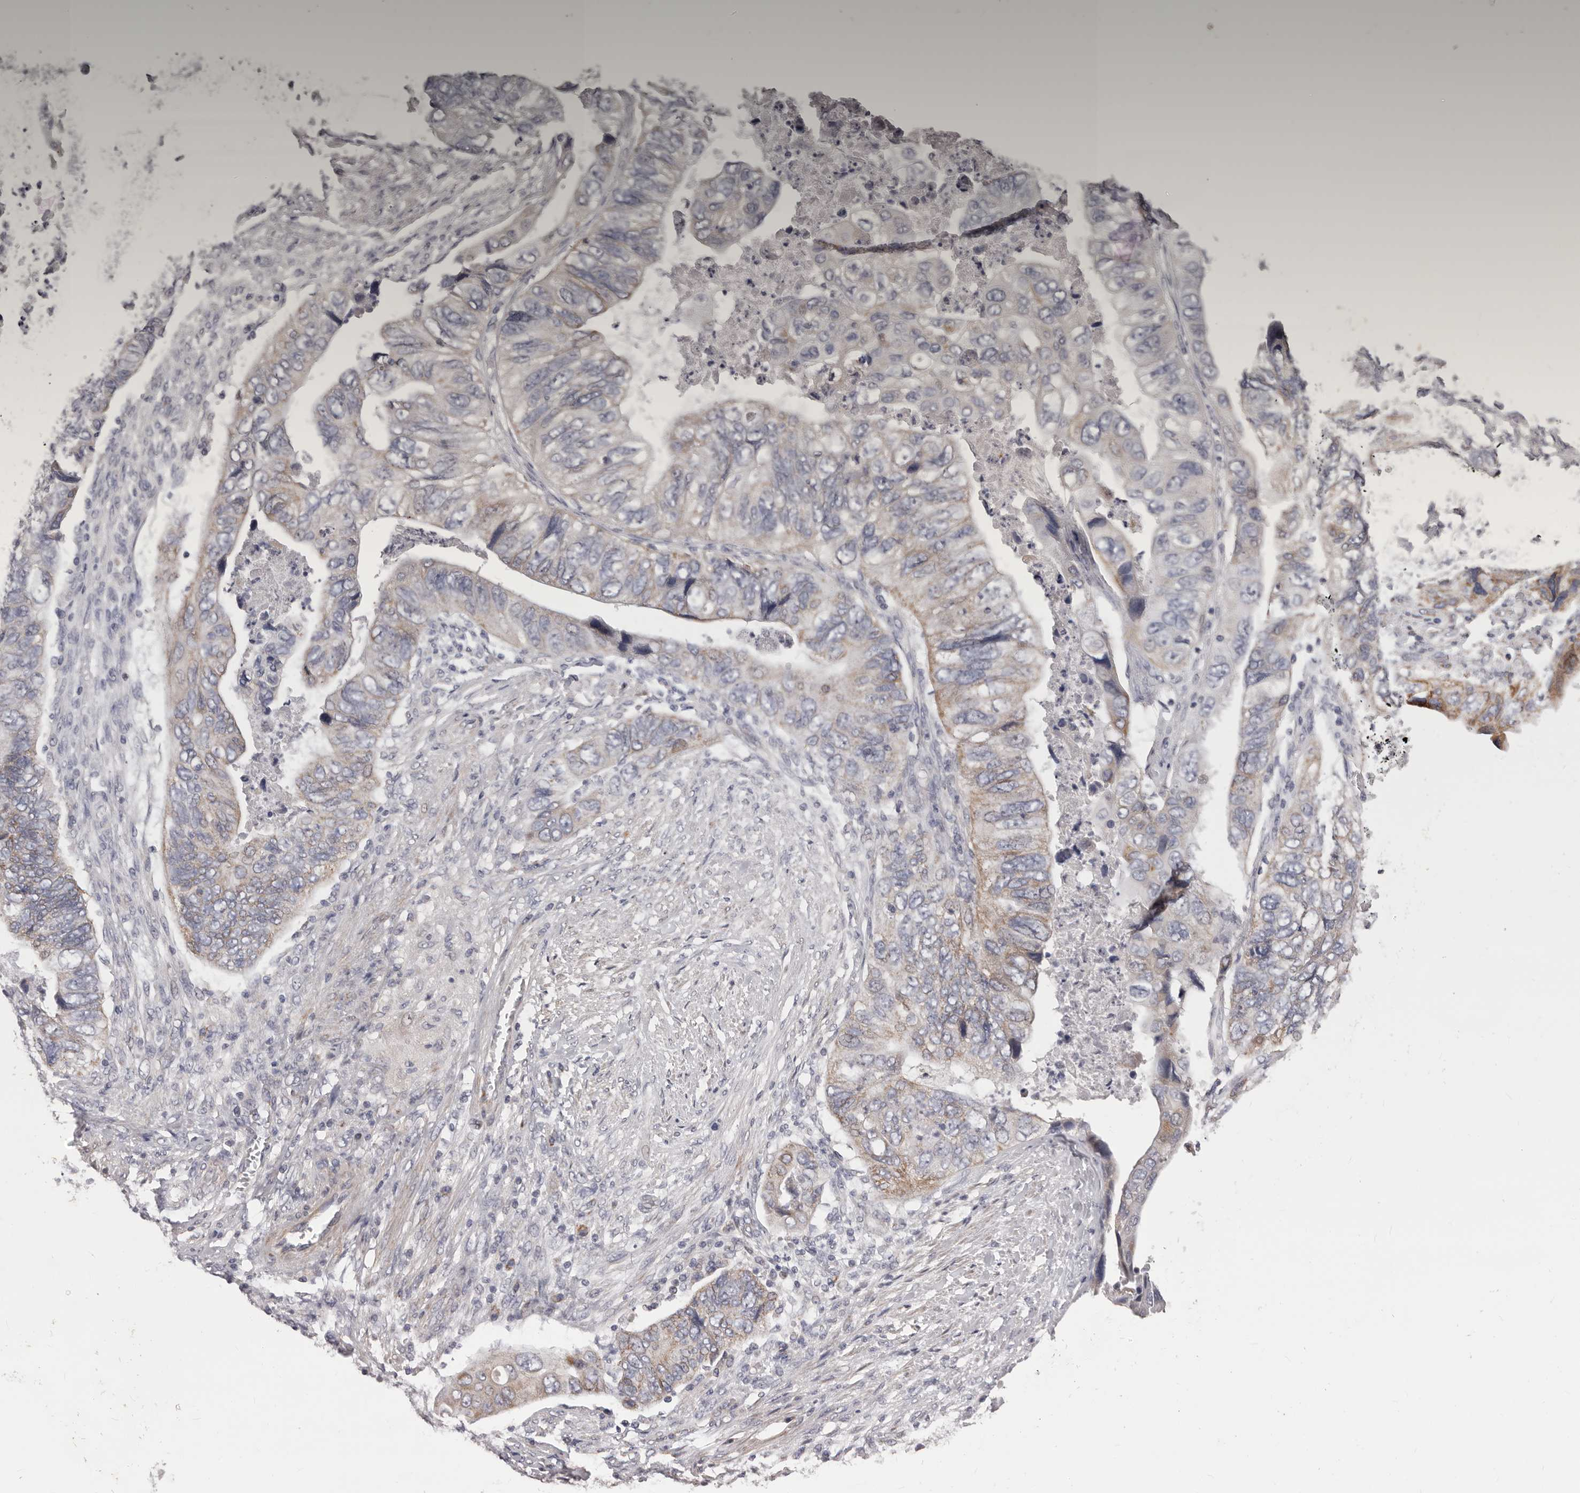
{"staining": {"intensity": "moderate", "quantity": "25%-75%", "location": "cytoplasmic/membranous"}, "tissue": "colorectal cancer", "cell_type": "Tumor cells", "image_type": "cancer", "snomed": [{"axis": "morphology", "description": "Adenocarcinoma, NOS"}, {"axis": "topography", "description": "Rectum"}], "caption": "High-power microscopy captured an immunohistochemistry image of adenocarcinoma (colorectal), revealing moderate cytoplasmic/membranous expression in approximately 25%-75% of tumor cells. Nuclei are stained in blue.", "gene": "PRMT2", "patient": {"sex": "male", "age": 63}}